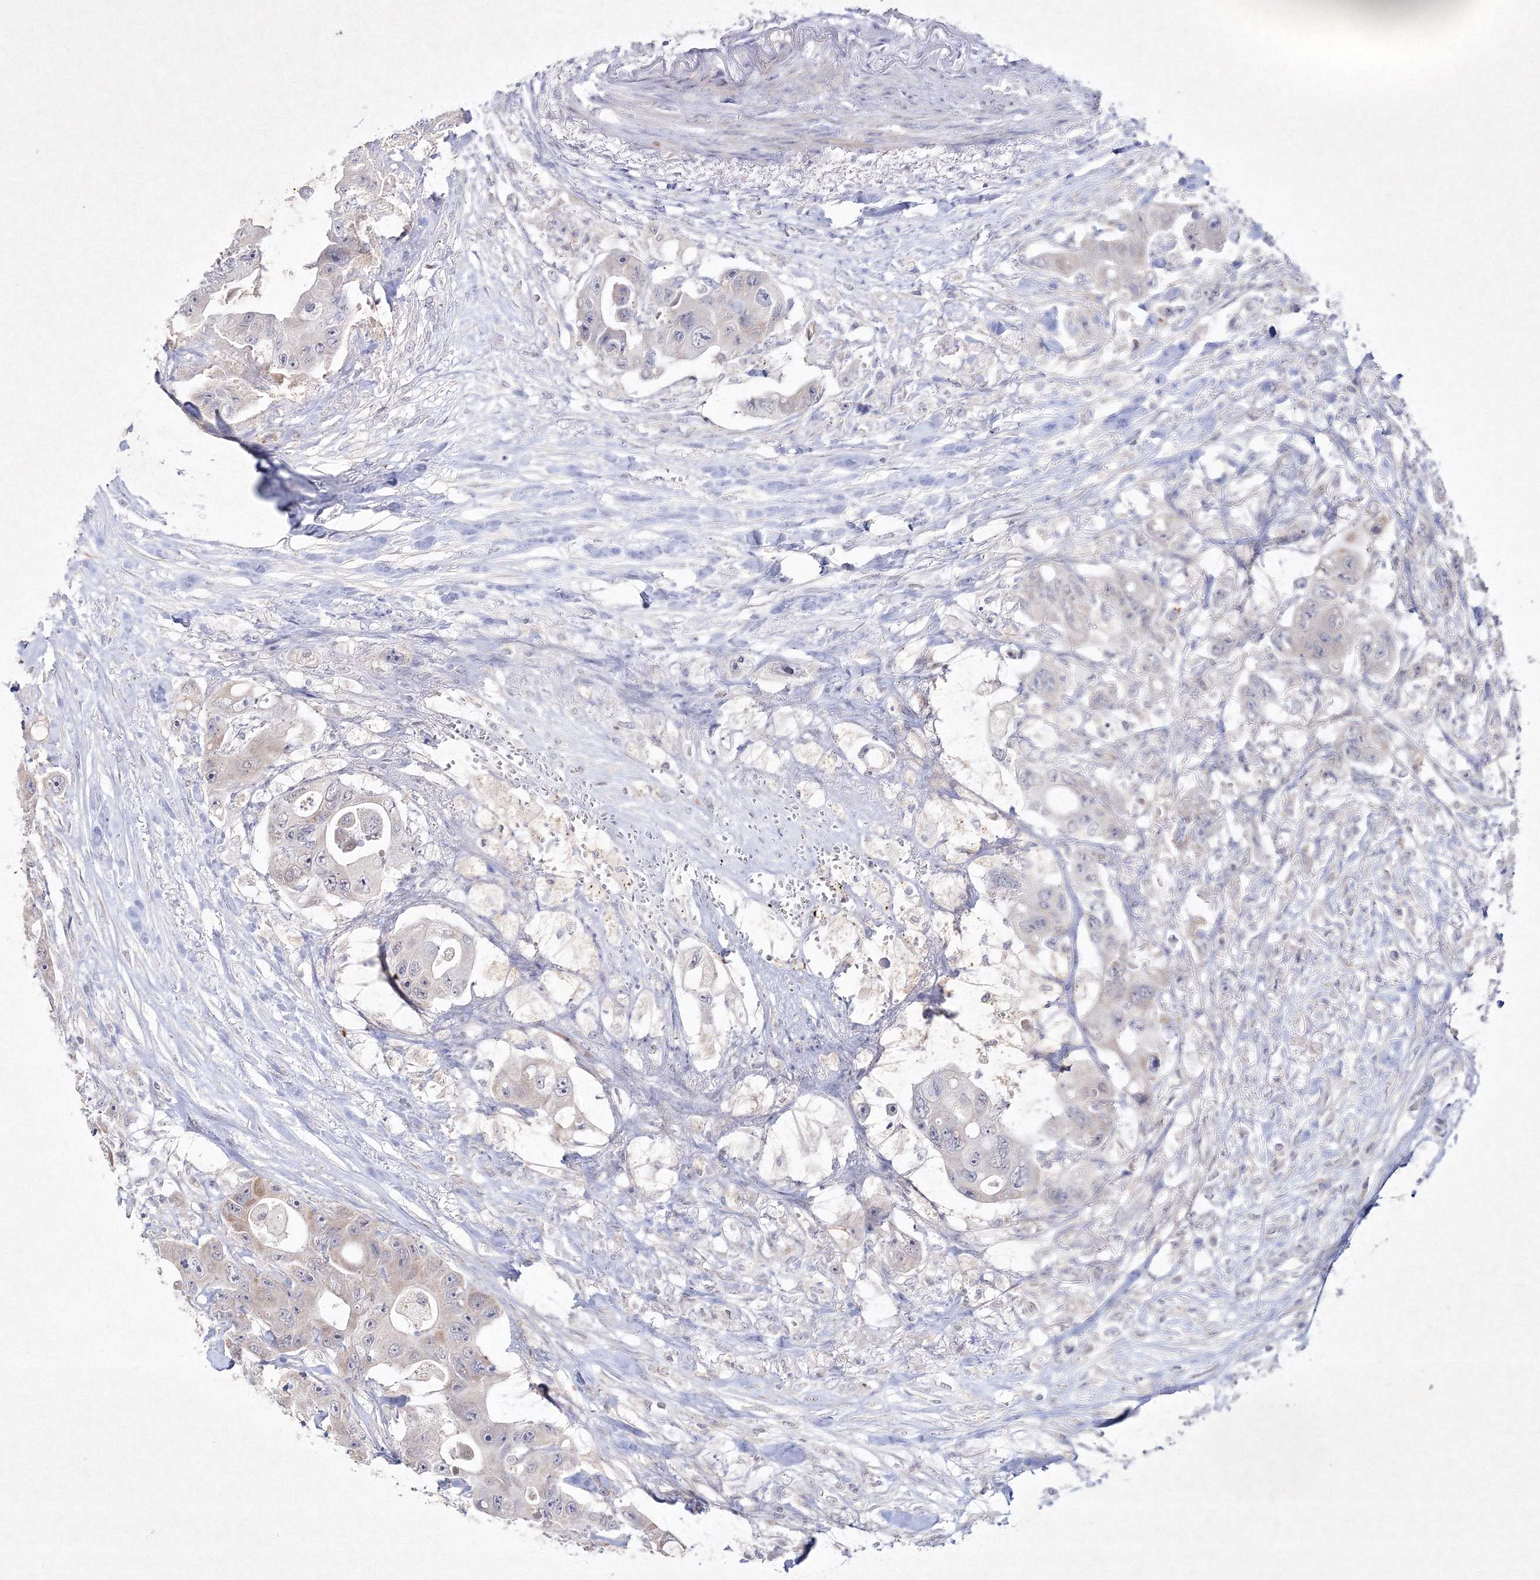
{"staining": {"intensity": "negative", "quantity": "none", "location": "none"}, "tissue": "colorectal cancer", "cell_type": "Tumor cells", "image_type": "cancer", "snomed": [{"axis": "morphology", "description": "Adenocarcinoma, NOS"}, {"axis": "topography", "description": "Colon"}], "caption": "A high-resolution histopathology image shows IHC staining of colorectal cancer (adenocarcinoma), which demonstrates no significant staining in tumor cells.", "gene": "NEU4", "patient": {"sex": "female", "age": 46}}